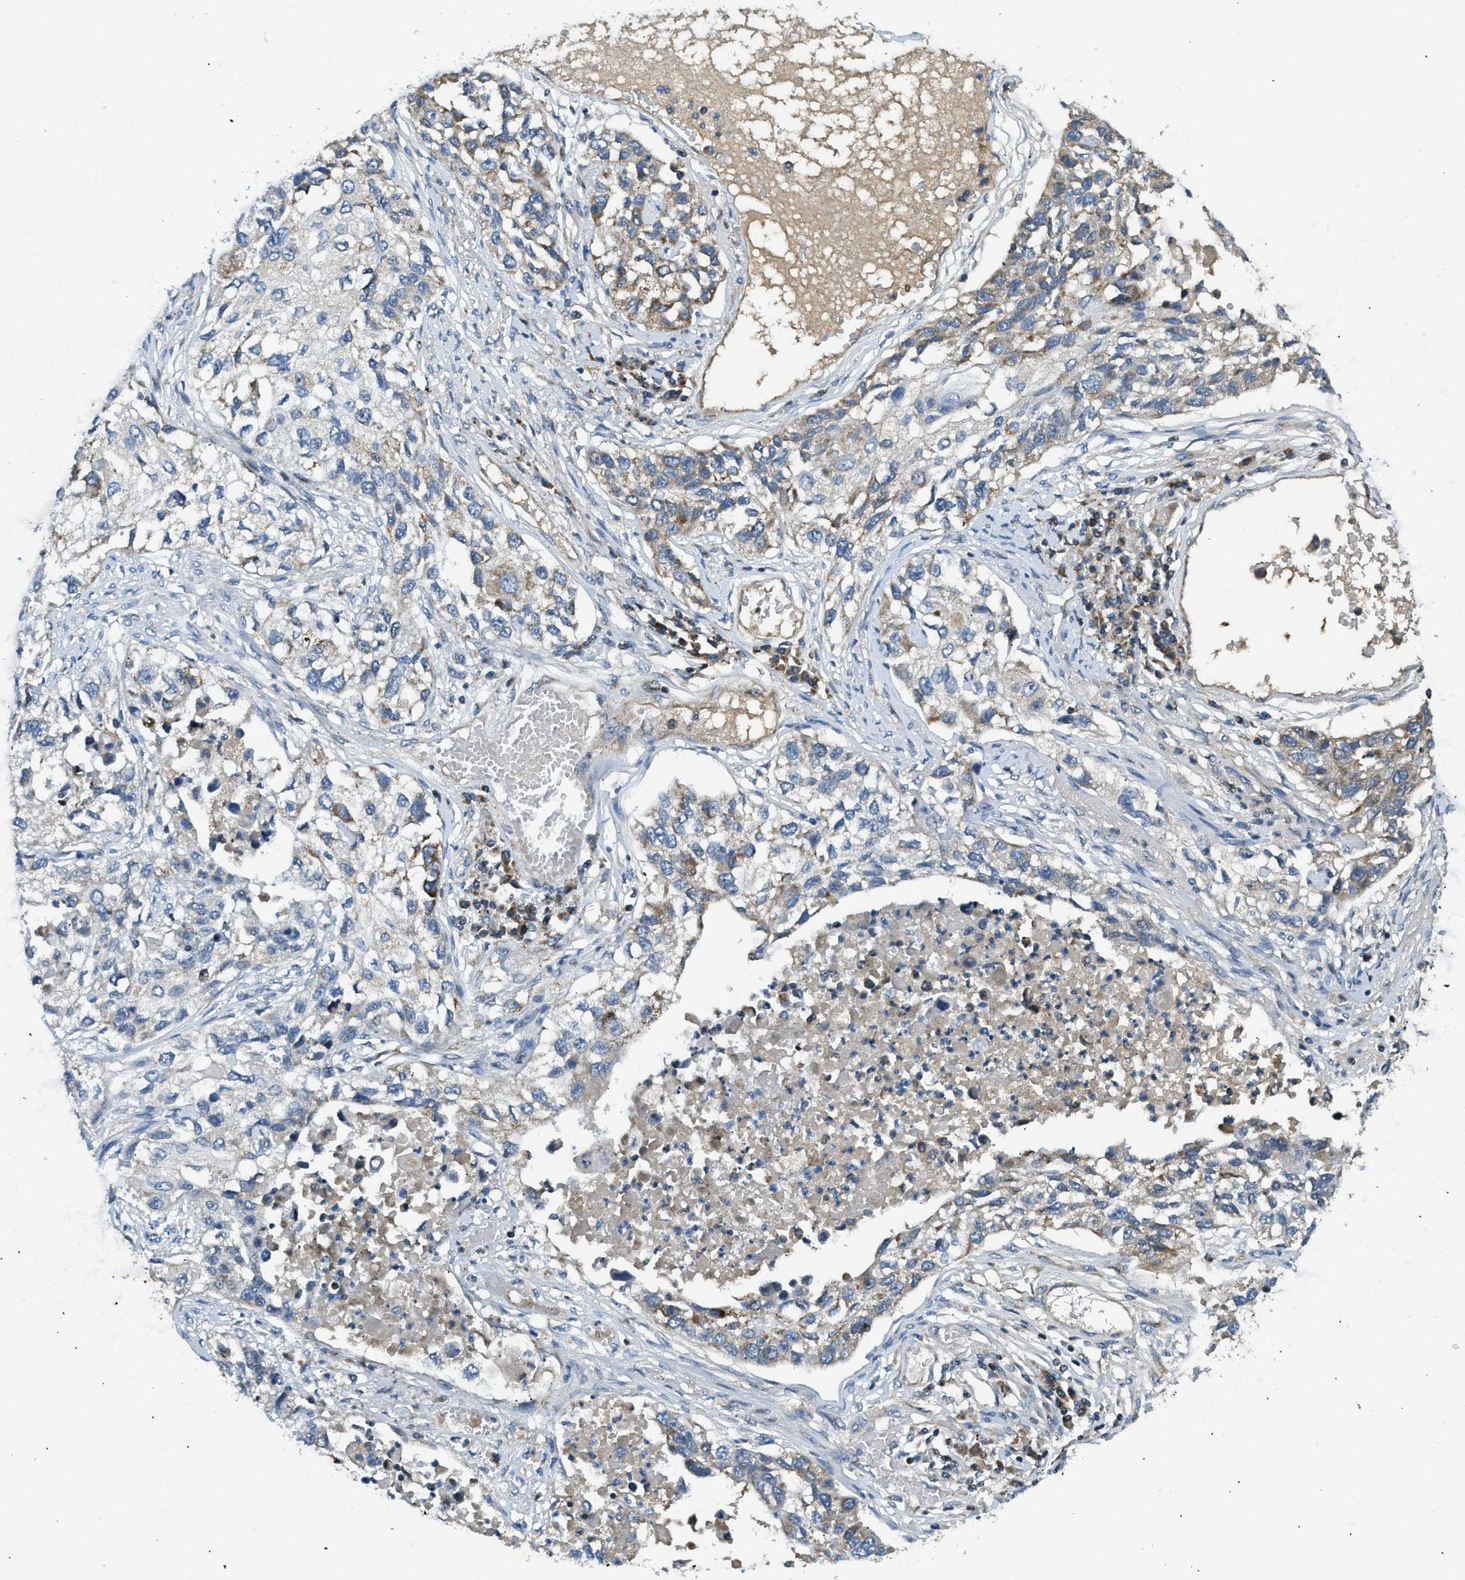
{"staining": {"intensity": "moderate", "quantity": "25%-75%", "location": "cytoplasmic/membranous"}, "tissue": "lung cancer", "cell_type": "Tumor cells", "image_type": "cancer", "snomed": [{"axis": "morphology", "description": "Squamous cell carcinoma, NOS"}, {"axis": "topography", "description": "Lung"}], "caption": "Moderate cytoplasmic/membranous protein expression is present in approximately 25%-75% of tumor cells in squamous cell carcinoma (lung).", "gene": "ACADVL", "patient": {"sex": "male", "age": 71}}